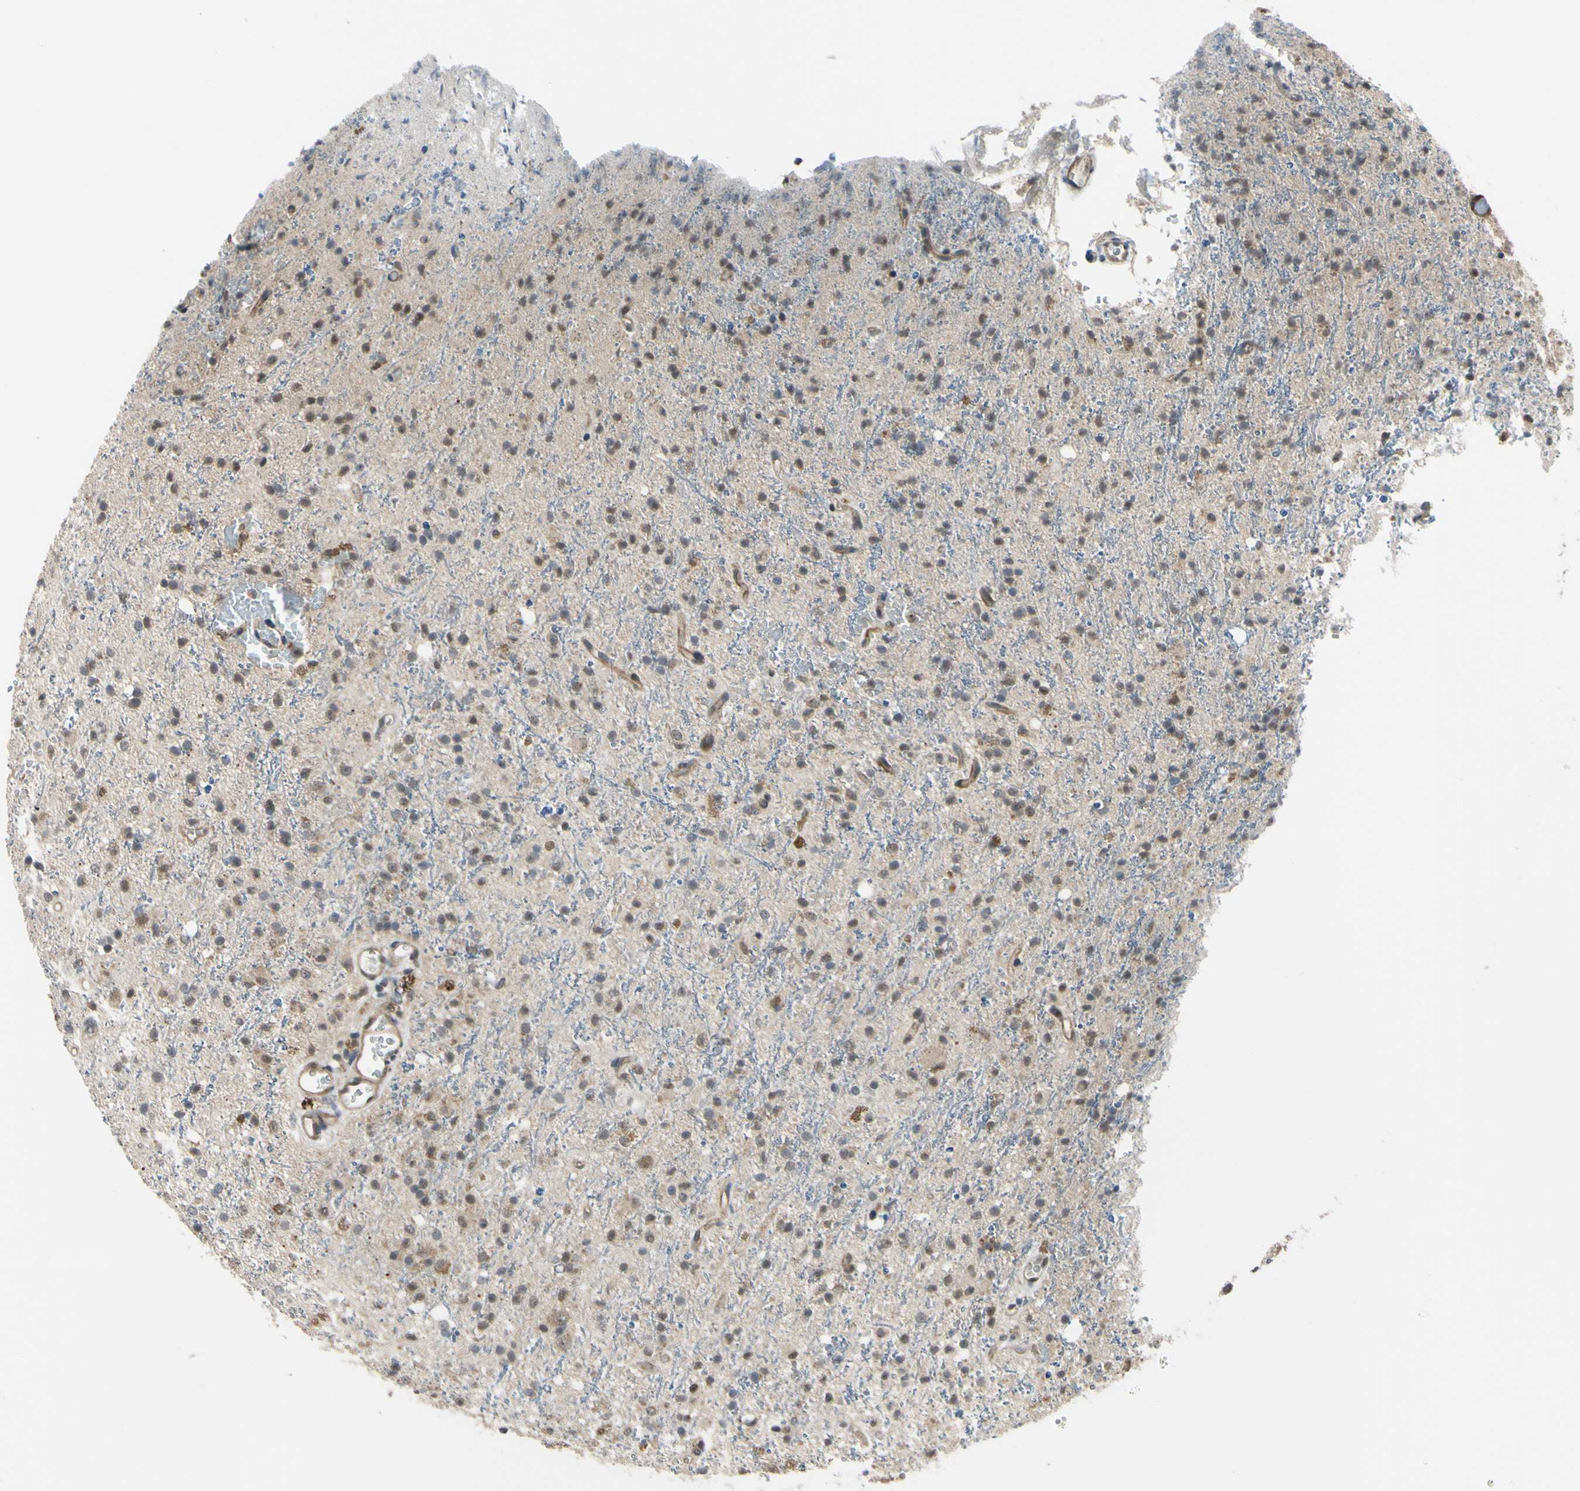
{"staining": {"intensity": "moderate", "quantity": "25%-75%", "location": "cytoplasmic/membranous"}, "tissue": "glioma", "cell_type": "Tumor cells", "image_type": "cancer", "snomed": [{"axis": "morphology", "description": "Glioma, malignant, High grade"}, {"axis": "topography", "description": "Brain"}], "caption": "An image showing moderate cytoplasmic/membranous positivity in about 25%-75% of tumor cells in glioma, as visualized by brown immunohistochemical staining.", "gene": "COMMD9", "patient": {"sex": "male", "age": 47}}